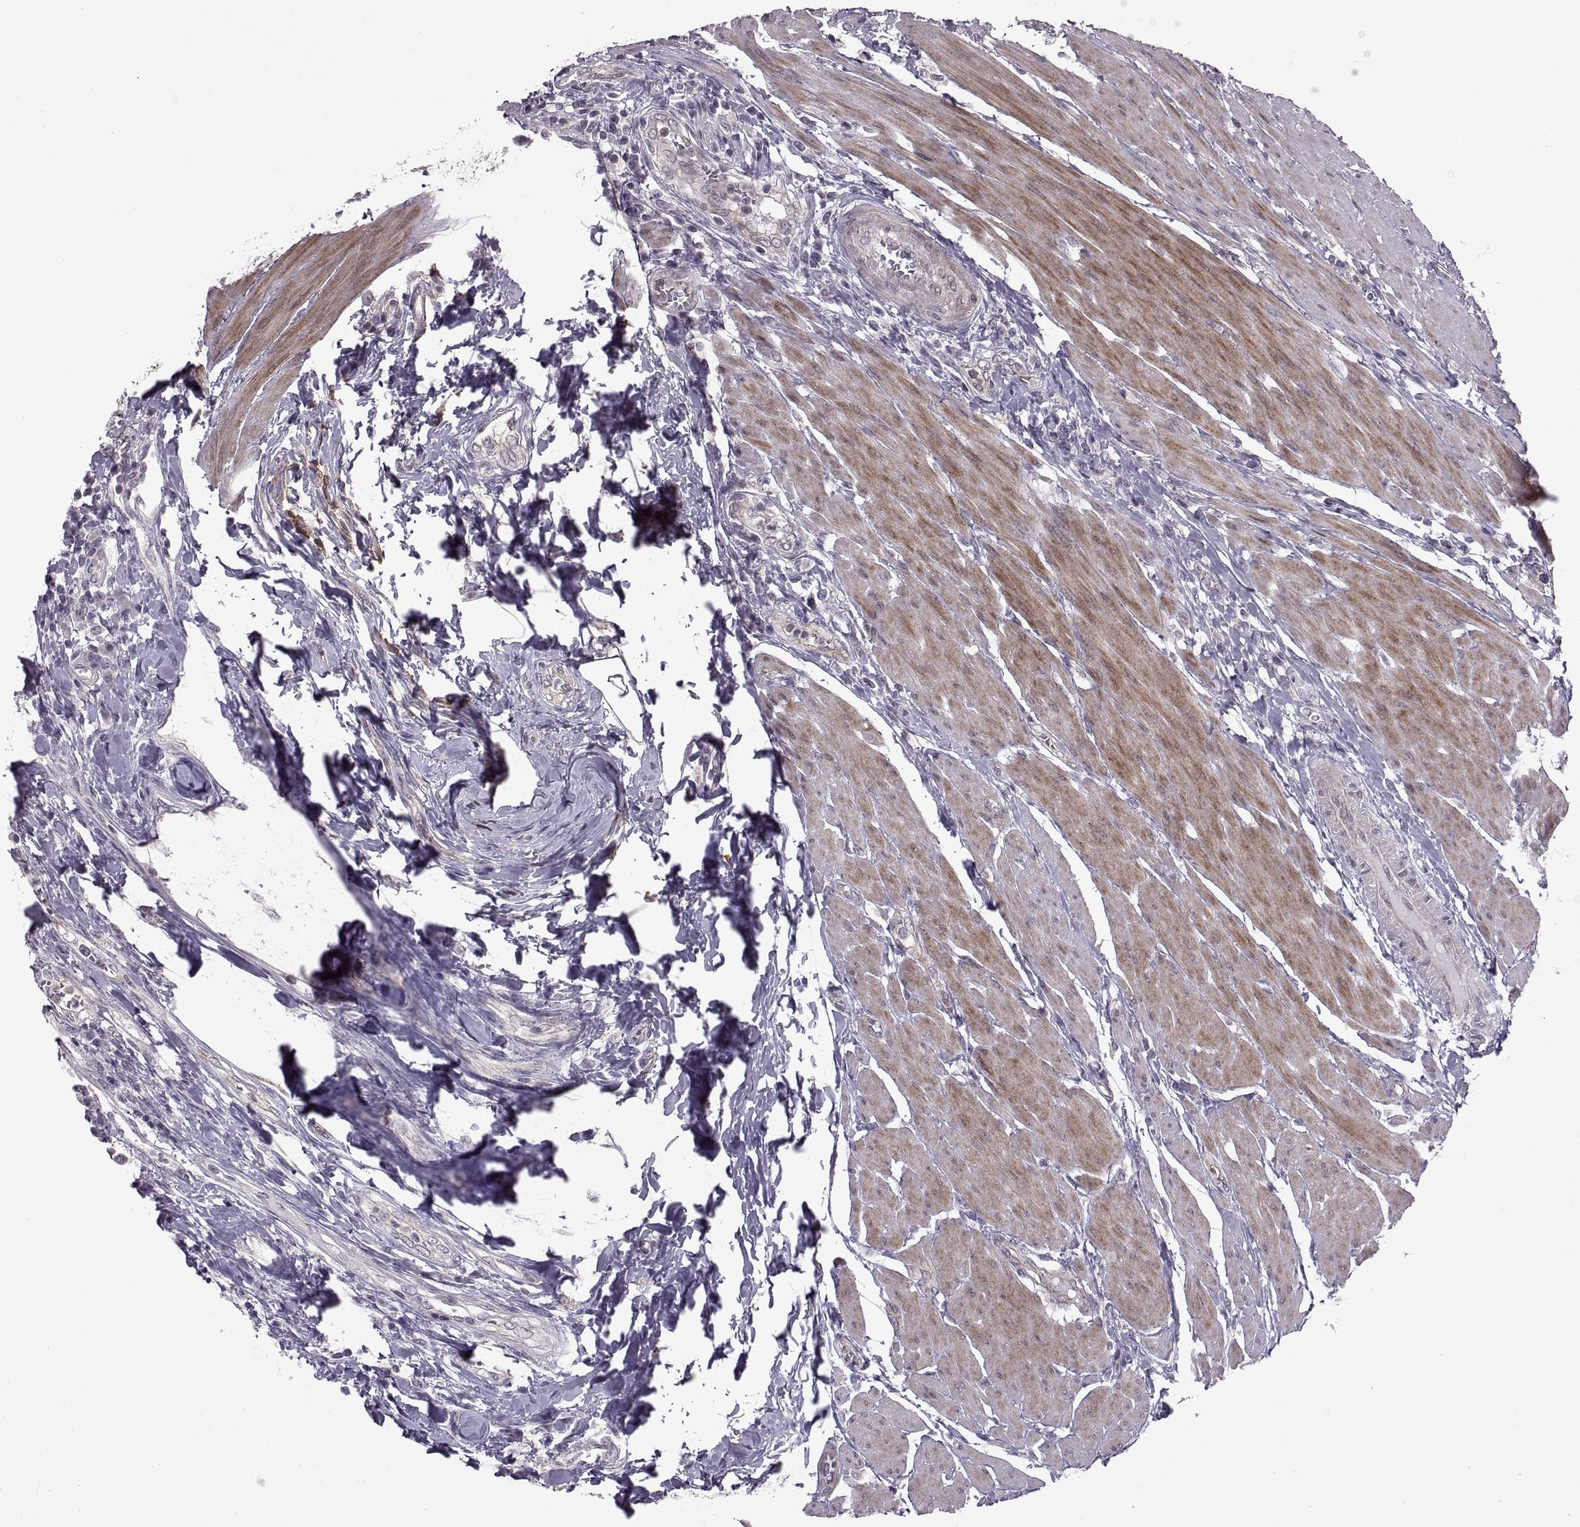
{"staining": {"intensity": "negative", "quantity": "none", "location": "none"}, "tissue": "urothelial cancer", "cell_type": "Tumor cells", "image_type": "cancer", "snomed": [{"axis": "morphology", "description": "Urothelial carcinoma, High grade"}, {"axis": "topography", "description": "Urinary bladder"}], "caption": "A histopathology image of human urothelial cancer is negative for staining in tumor cells.", "gene": "ODF3", "patient": {"sex": "female", "age": 58}}